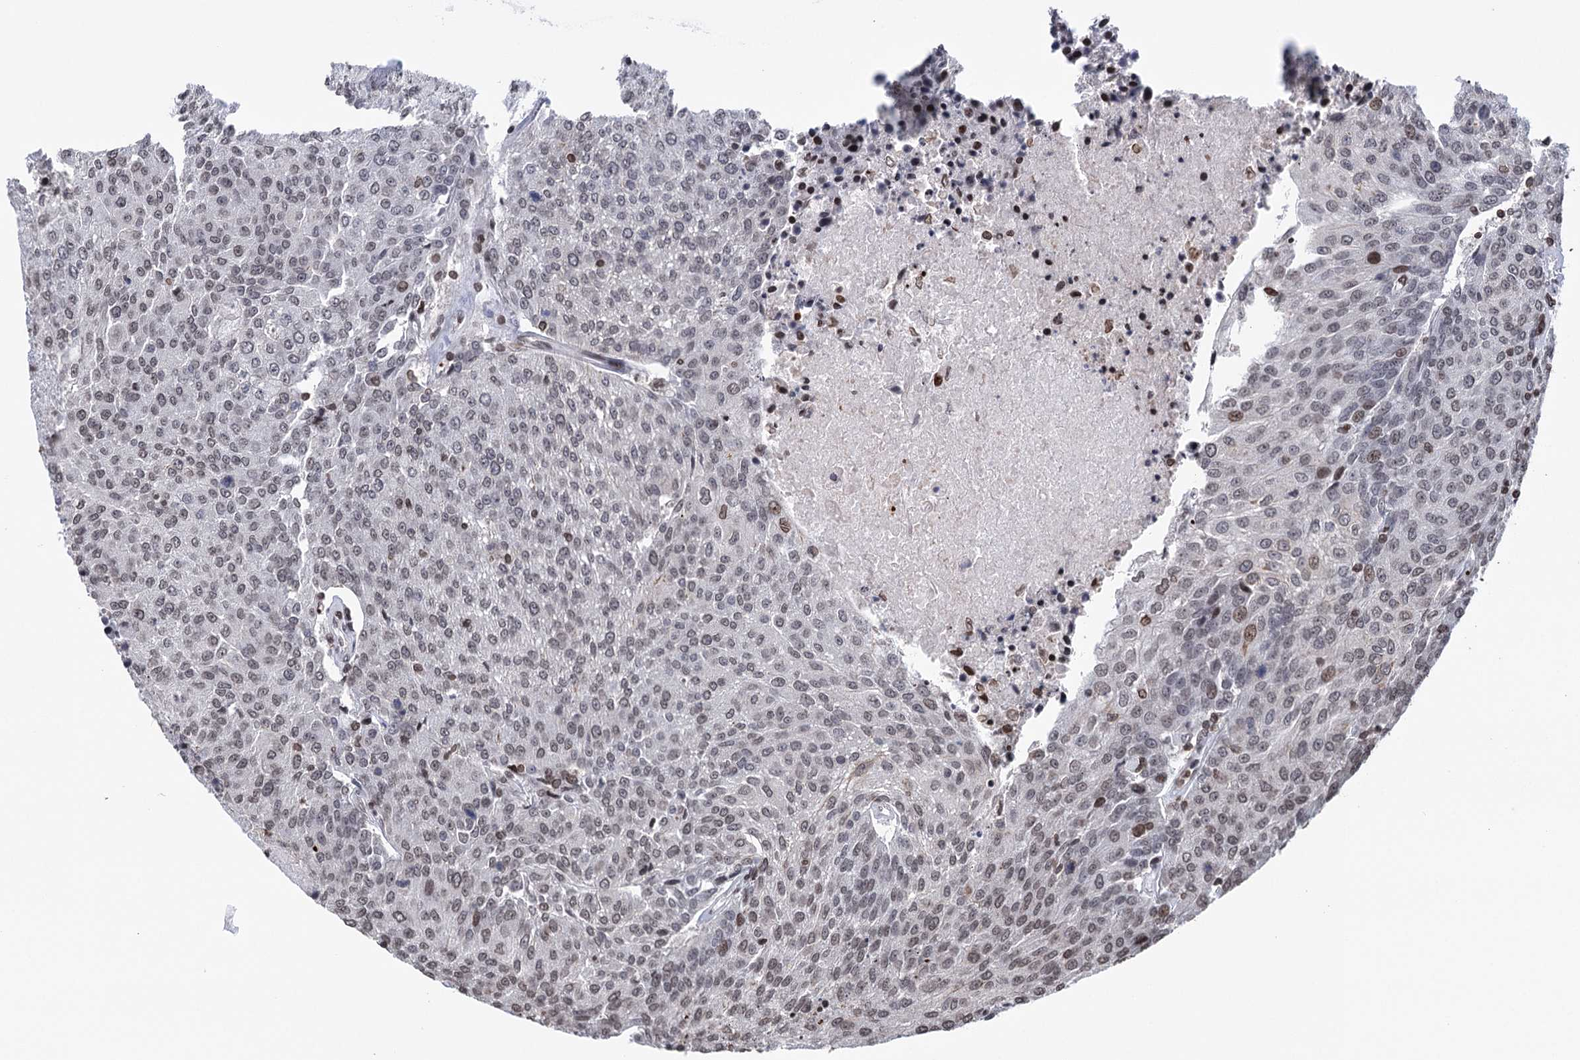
{"staining": {"intensity": "moderate", "quantity": "<25%", "location": "nuclear"}, "tissue": "urothelial cancer", "cell_type": "Tumor cells", "image_type": "cancer", "snomed": [{"axis": "morphology", "description": "Urothelial carcinoma, High grade"}, {"axis": "topography", "description": "Urinary bladder"}], "caption": "Urothelial cancer stained with immunohistochemistry reveals moderate nuclear expression in about <25% of tumor cells.", "gene": "CCDC77", "patient": {"sex": "female", "age": 85}}